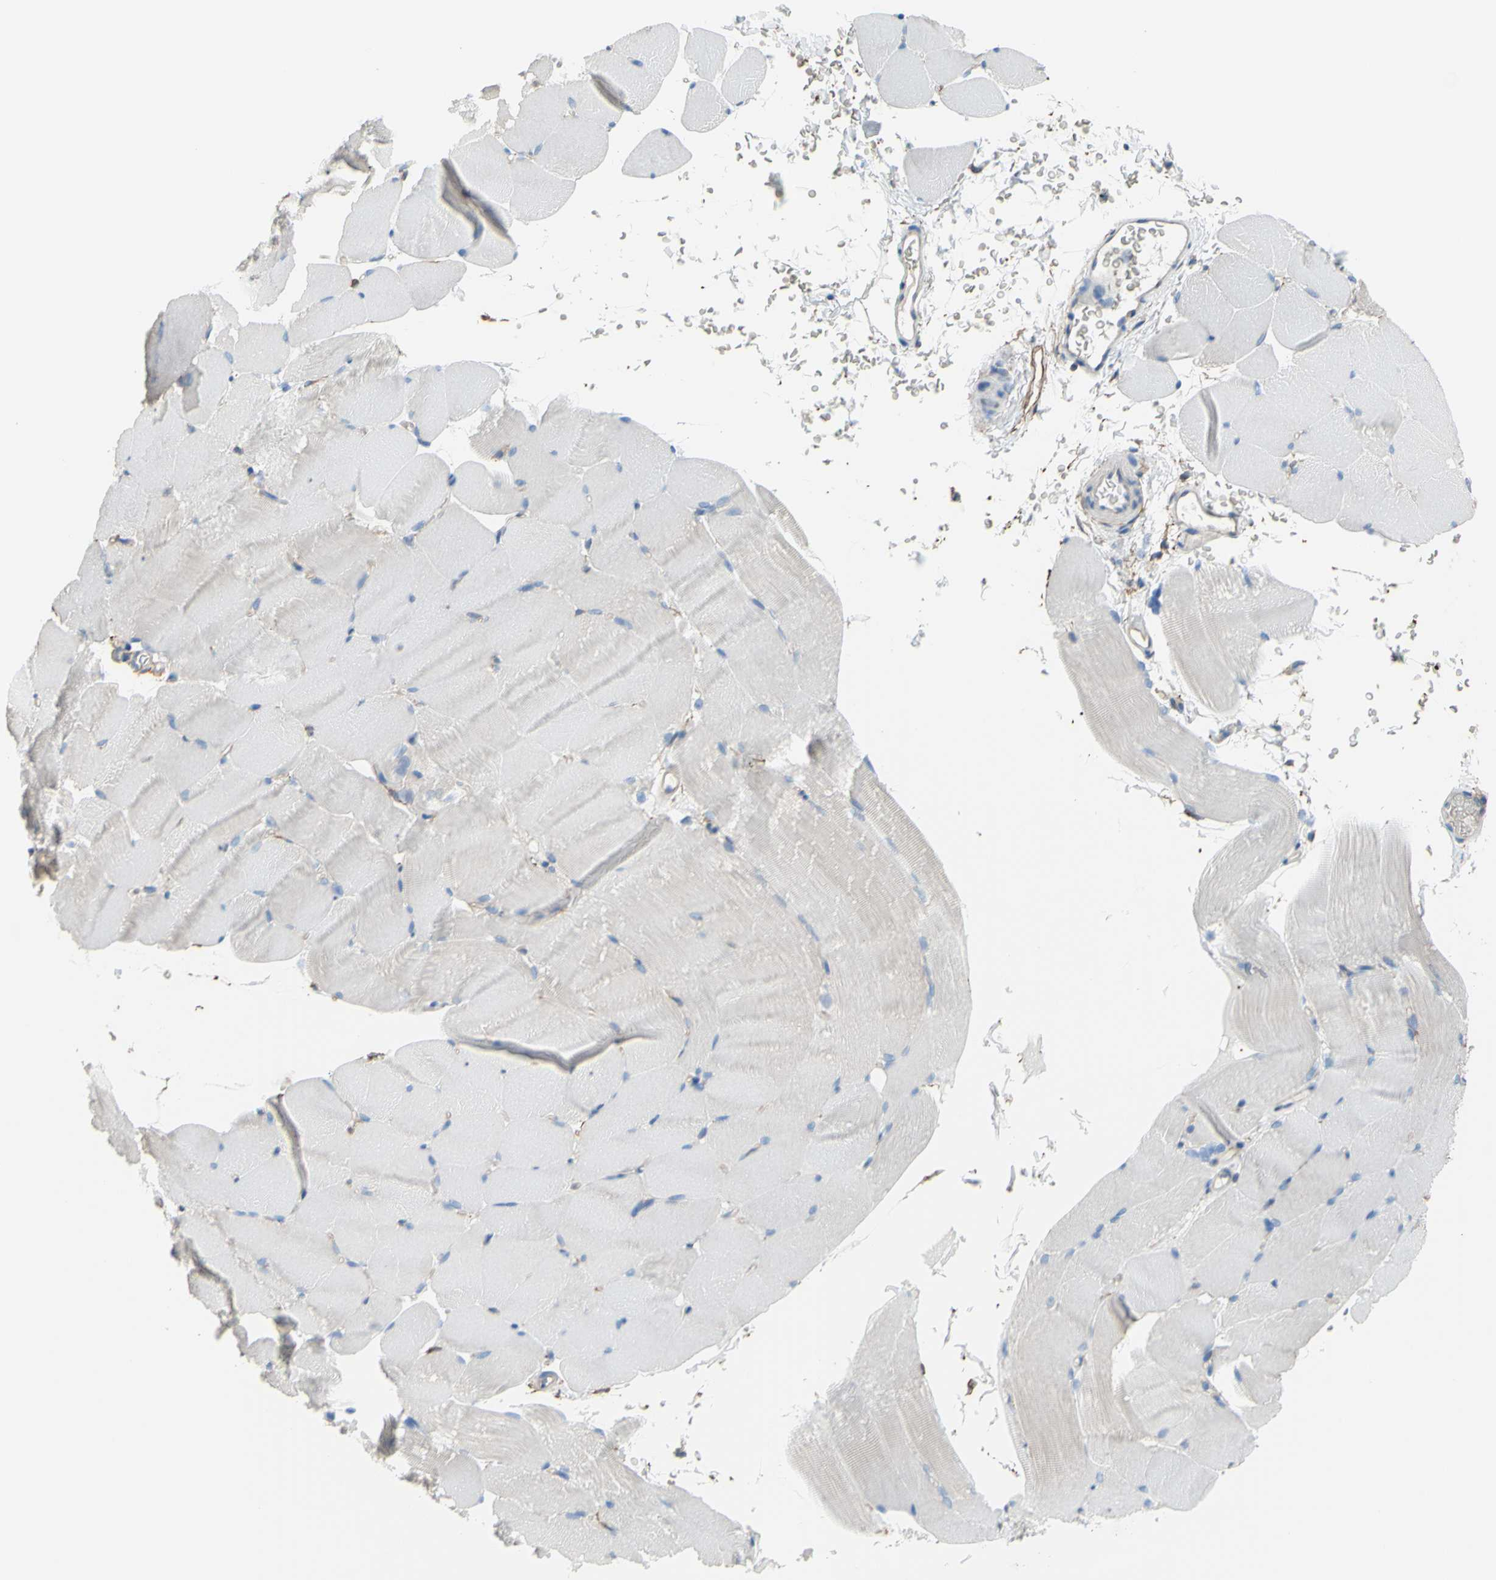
{"staining": {"intensity": "negative", "quantity": "none", "location": "none"}, "tissue": "skeletal muscle", "cell_type": "Myocytes", "image_type": "normal", "snomed": [{"axis": "morphology", "description": "Normal tissue, NOS"}, {"axis": "topography", "description": "Skeletal muscle"}, {"axis": "topography", "description": "Parathyroid gland"}], "caption": "Skeletal muscle was stained to show a protein in brown. There is no significant expression in myocytes. (DAB immunohistochemistry visualized using brightfield microscopy, high magnification).", "gene": "ADD1", "patient": {"sex": "female", "age": 37}}